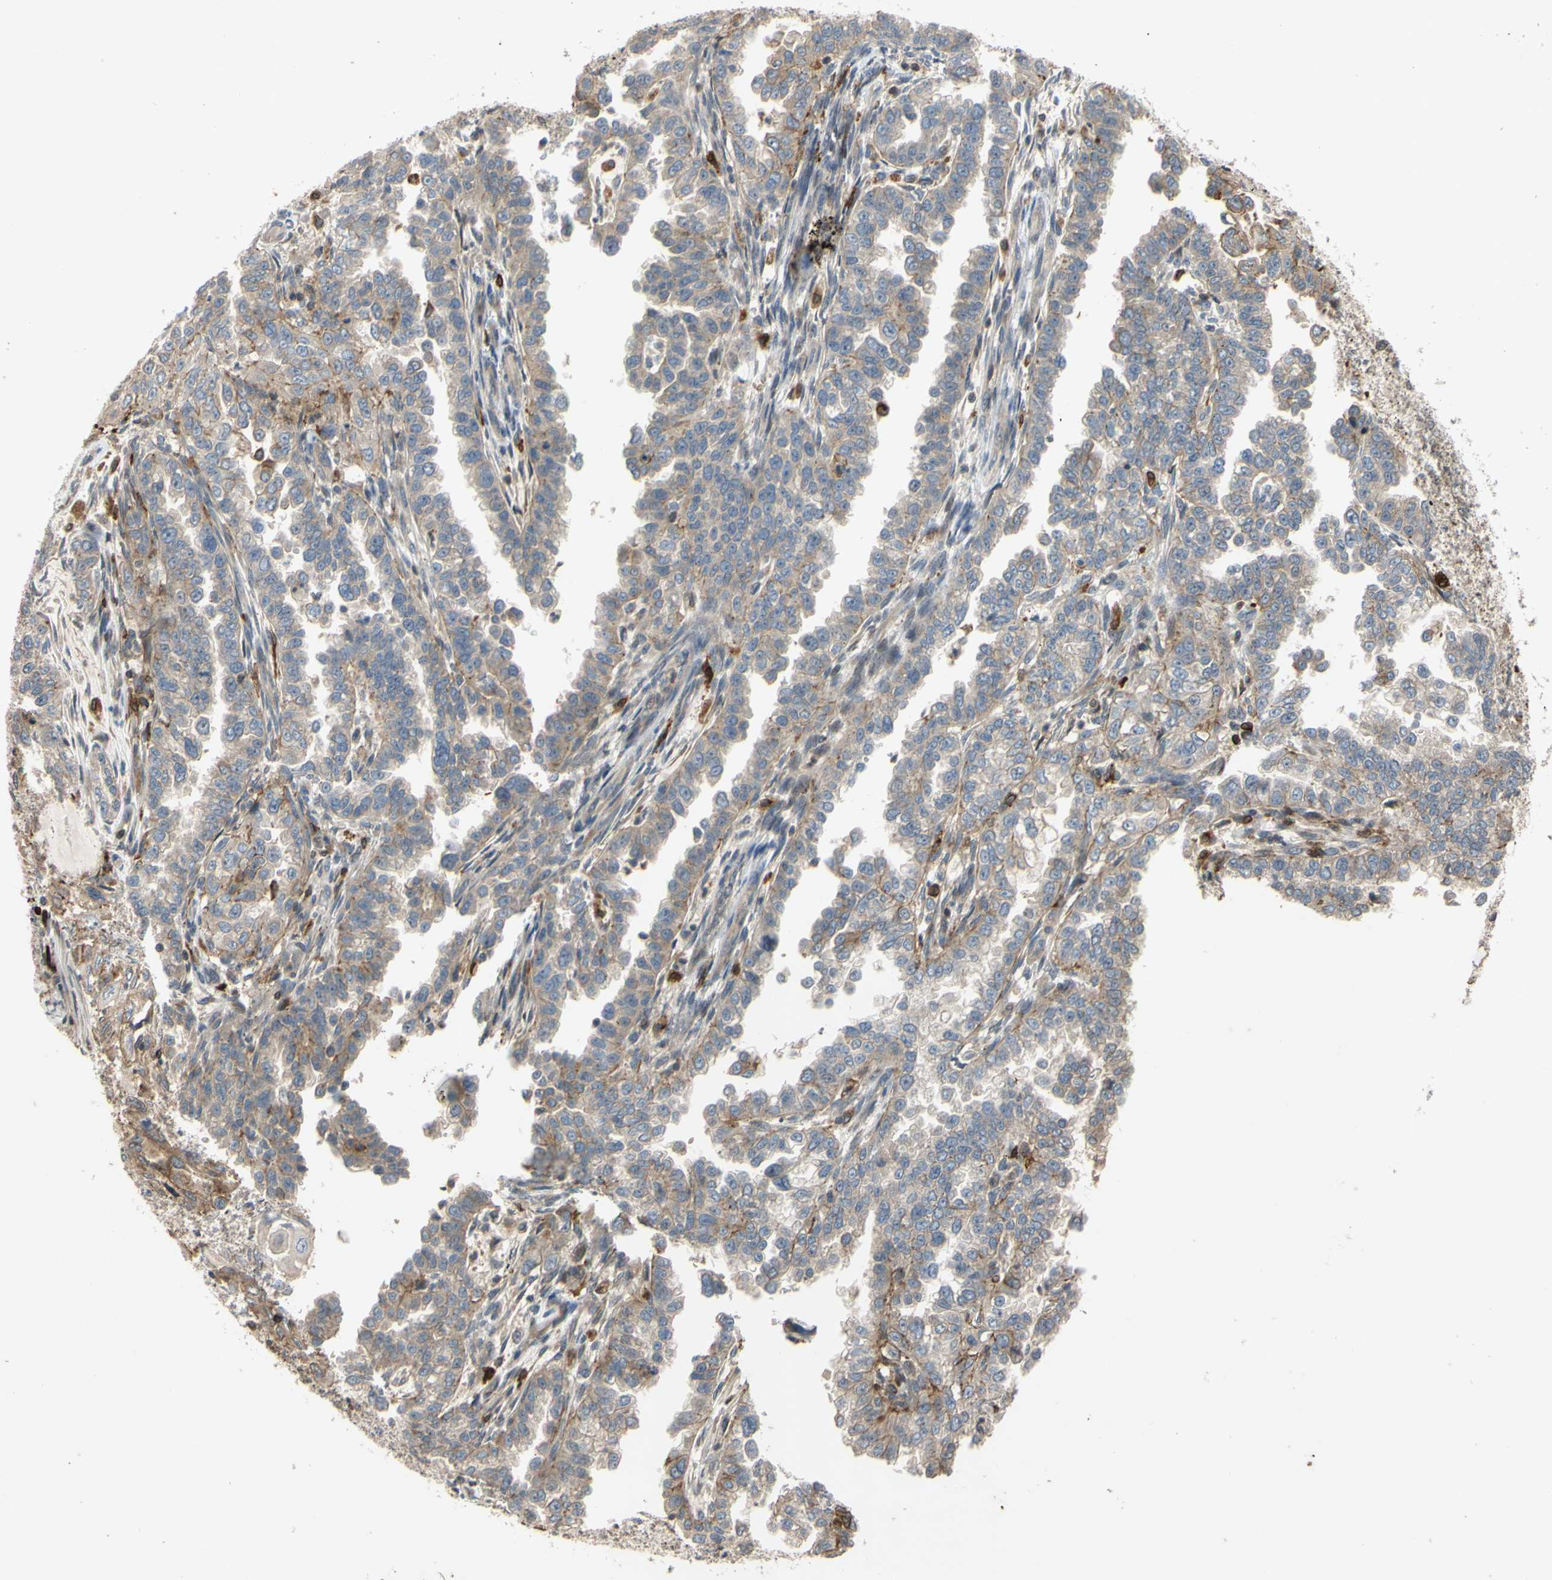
{"staining": {"intensity": "weak", "quantity": ">75%", "location": "cytoplasmic/membranous"}, "tissue": "endometrial cancer", "cell_type": "Tumor cells", "image_type": "cancer", "snomed": [{"axis": "morphology", "description": "Adenocarcinoma, NOS"}, {"axis": "topography", "description": "Endometrium"}], "caption": "Immunohistochemical staining of endometrial cancer displays weak cytoplasmic/membranous protein positivity in about >75% of tumor cells.", "gene": "PLXNA2", "patient": {"sex": "female", "age": 85}}